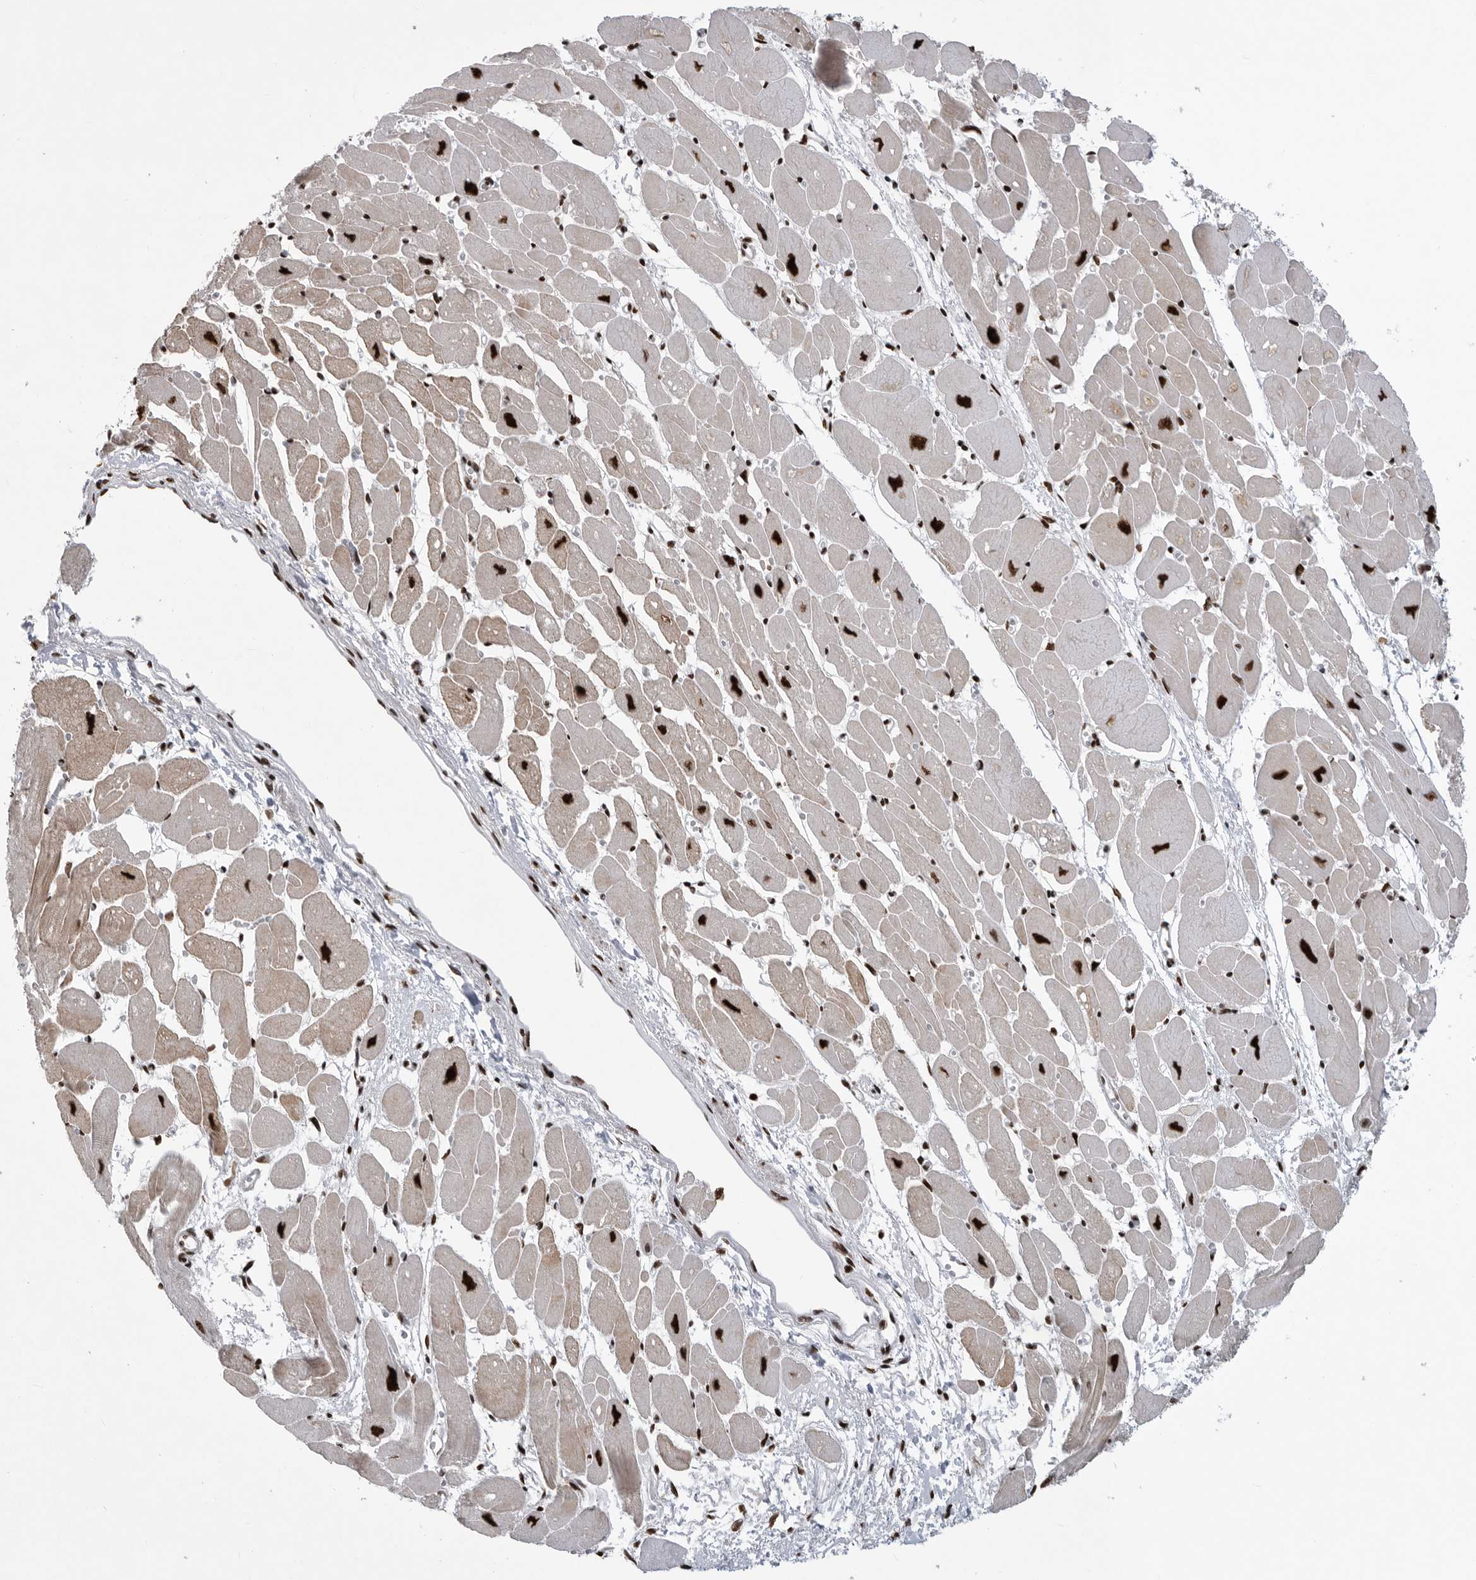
{"staining": {"intensity": "strong", "quantity": ">75%", "location": "cytoplasmic/membranous,nuclear"}, "tissue": "heart muscle", "cell_type": "Cardiomyocytes", "image_type": "normal", "snomed": [{"axis": "morphology", "description": "Normal tissue, NOS"}, {"axis": "topography", "description": "Heart"}], "caption": "Heart muscle stained with DAB immunohistochemistry shows high levels of strong cytoplasmic/membranous,nuclear expression in about >75% of cardiomyocytes.", "gene": "BCLAF1", "patient": {"sex": "female", "age": 54}}